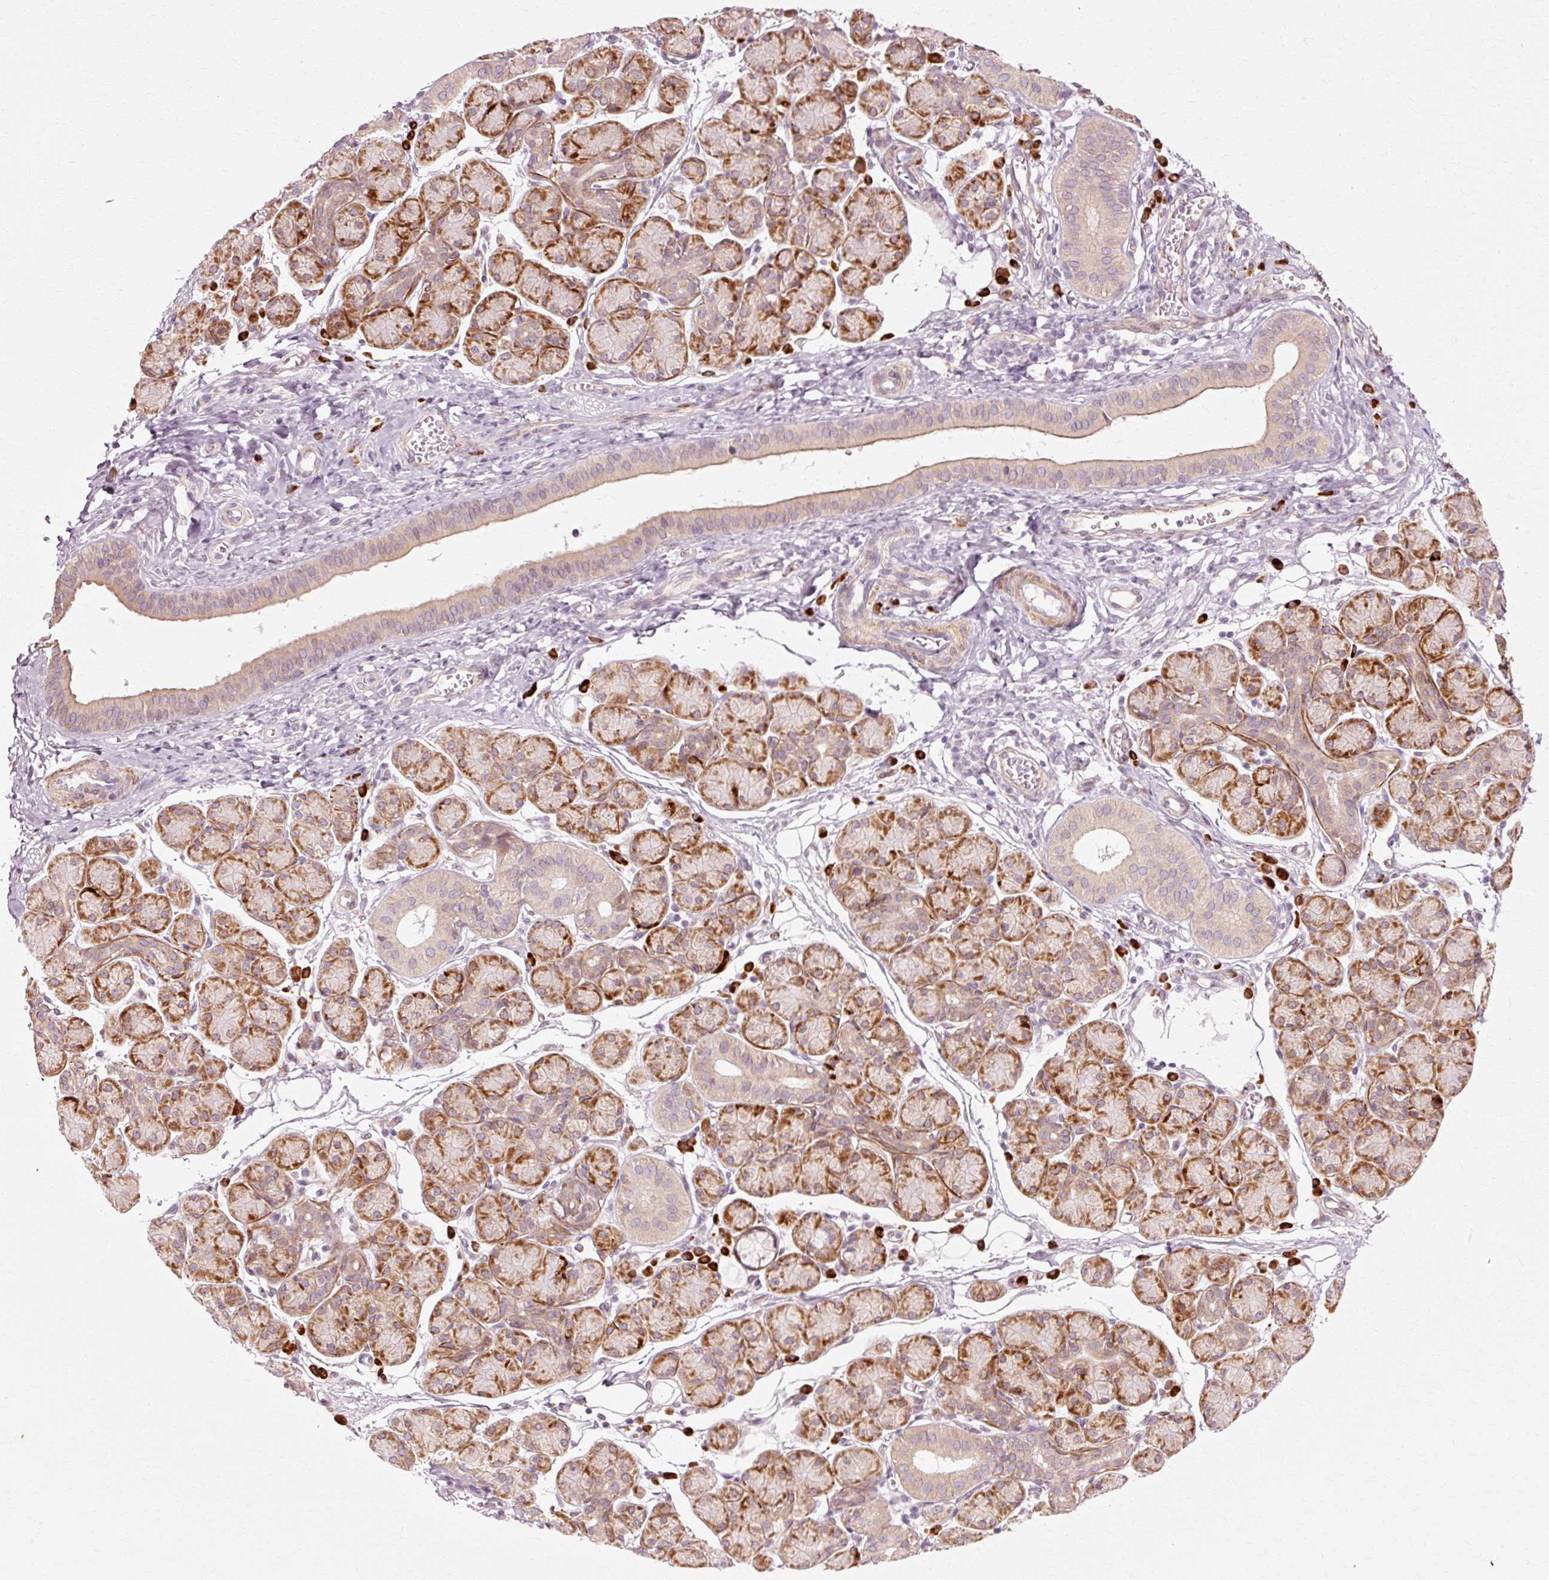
{"staining": {"intensity": "moderate", "quantity": "25%-75%", "location": "cytoplasmic/membranous"}, "tissue": "salivary gland", "cell_type": "Glandular cells", "image_type": "normal", "snomed": [{"axis": "morphology", "description": "Normal tissue, NOS"}, {"axis": "morphology", "description": "Inflammation, NOS"}, {"axis": "topography", "description": "Lymph node"}, {"axis": "topography", "description": "Salivary gland"}], "caption": "Immunohistochemical staining of unremarkable salivary gland exhibits moderate cytoplasmic/membranous protein expression in approximately 25%-75% of glandular cells. (Stains: DAB (3,3'-diaminobenzidine) in brown, nuclei in blue, Microscopy: brightfield microscopy at high magnification).", "gene": "RANBP2", "patient": {"sex": "male", "age": 3}}